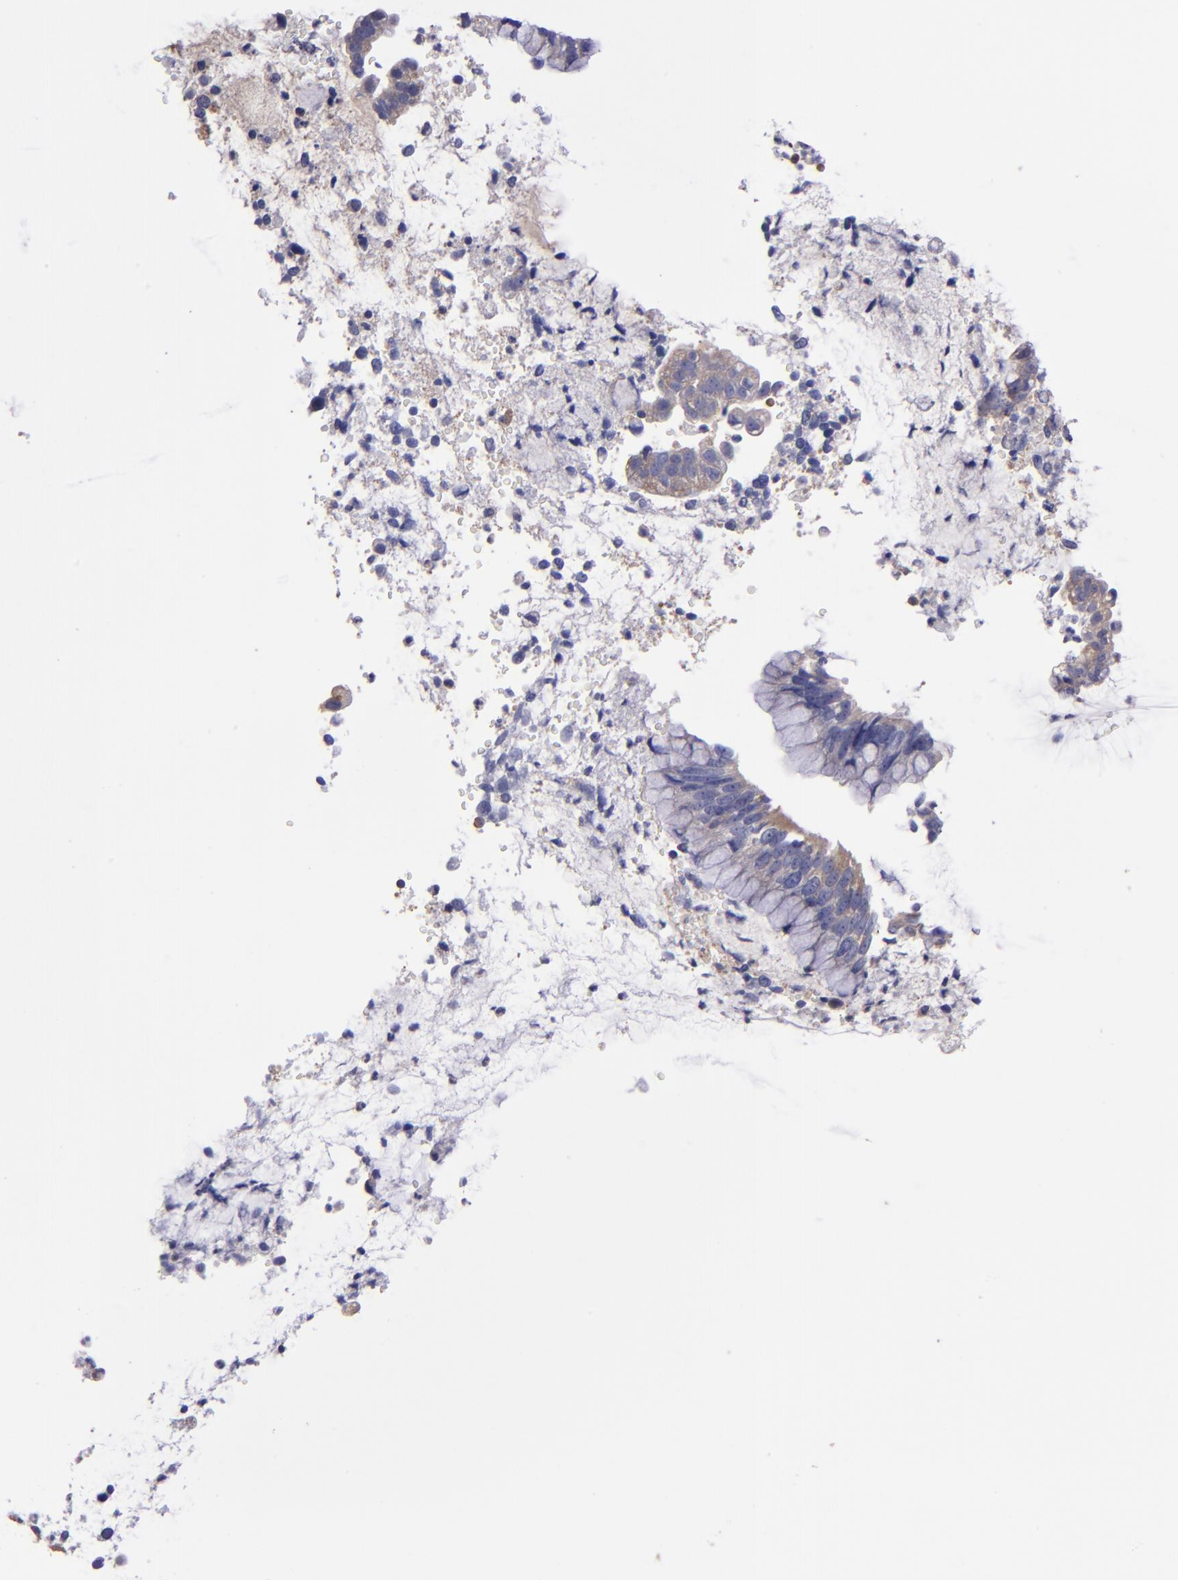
{"staining": {"intensity": "weak", "quantity": ">75%", "location": "cytoplasmic/membranous"}, "tissue": "cervical cancer", "cell_type": "Tumor cells", "image_type": "cancer", "snomed": [{"axis": "morphology", "description": "Adenocarcinoma, NOS"}, {"axis": "topography", "description": "Cervix"}], "caption": "IHC histopathology image of cervical cancer (adenocarcinoma) stained for a protein (brown), which shows low levels of weak cytoplasmic/membranous staining in approximately >75% of tumor cells.", "gene": "CARS1", "patient": {"sex": "female", "age": 44}}